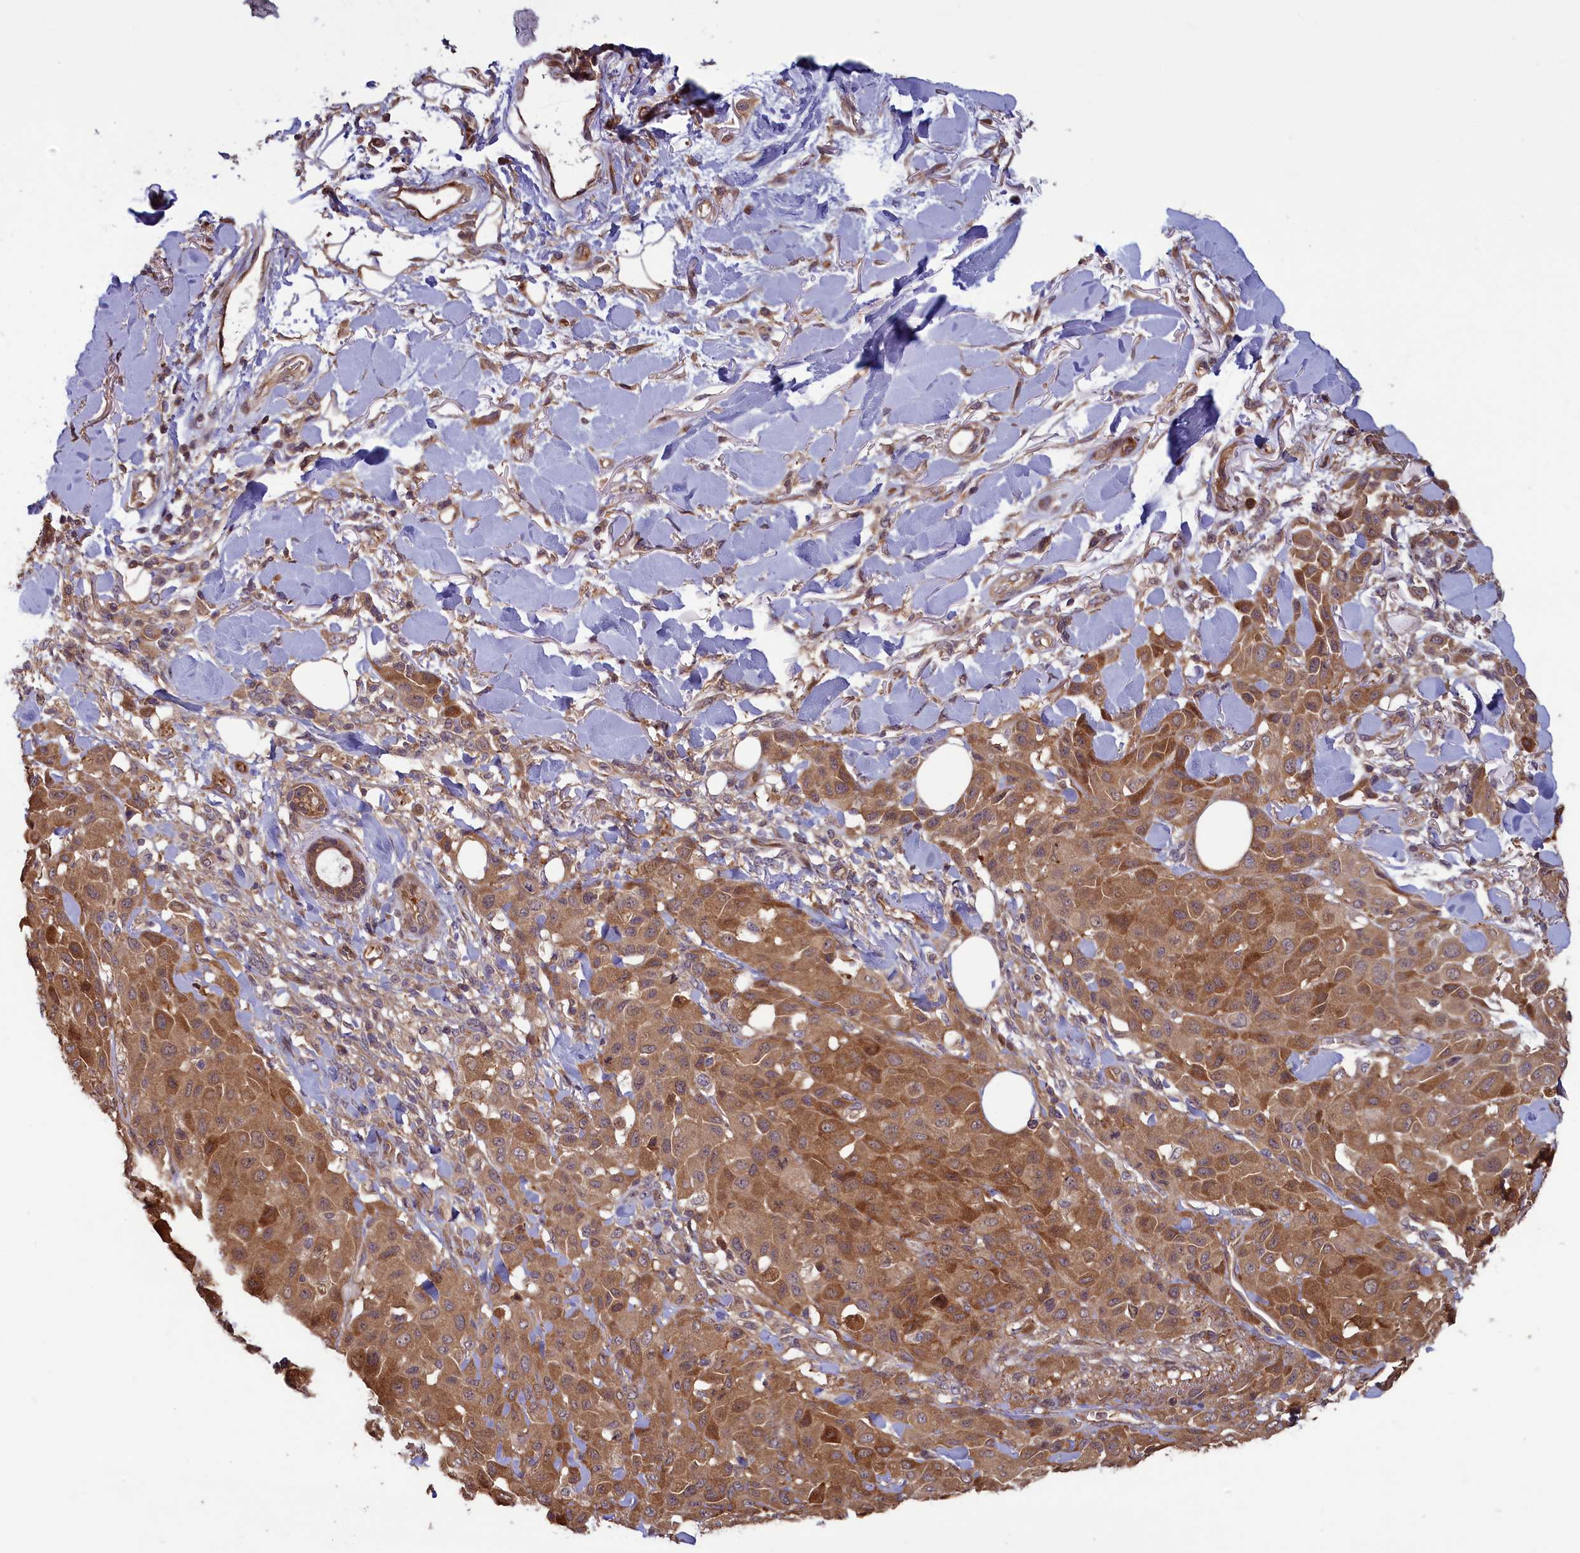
{"staining": {"intensity": "moderate", "quantity": ">75%", "location": "cytoplasmic/membranous"}, "tissue": "melanoma", "cell_type": "Tumor cells", "image_type": "cancer", "snomed": [{"axis": "morphology", "description": "Malignant melanoma, Metastatic site"}, {"axis": "topography", "description": "Skin"}], "caption": "Immunohistochemical staining of human malignant melanoma (metastatic site) displays medium levels of moderate cytoplasmic/membranous expression in about >75% of tumor cells.", "gene": "CIAO2B", "patient": {"sex": "female", "age": 81}}